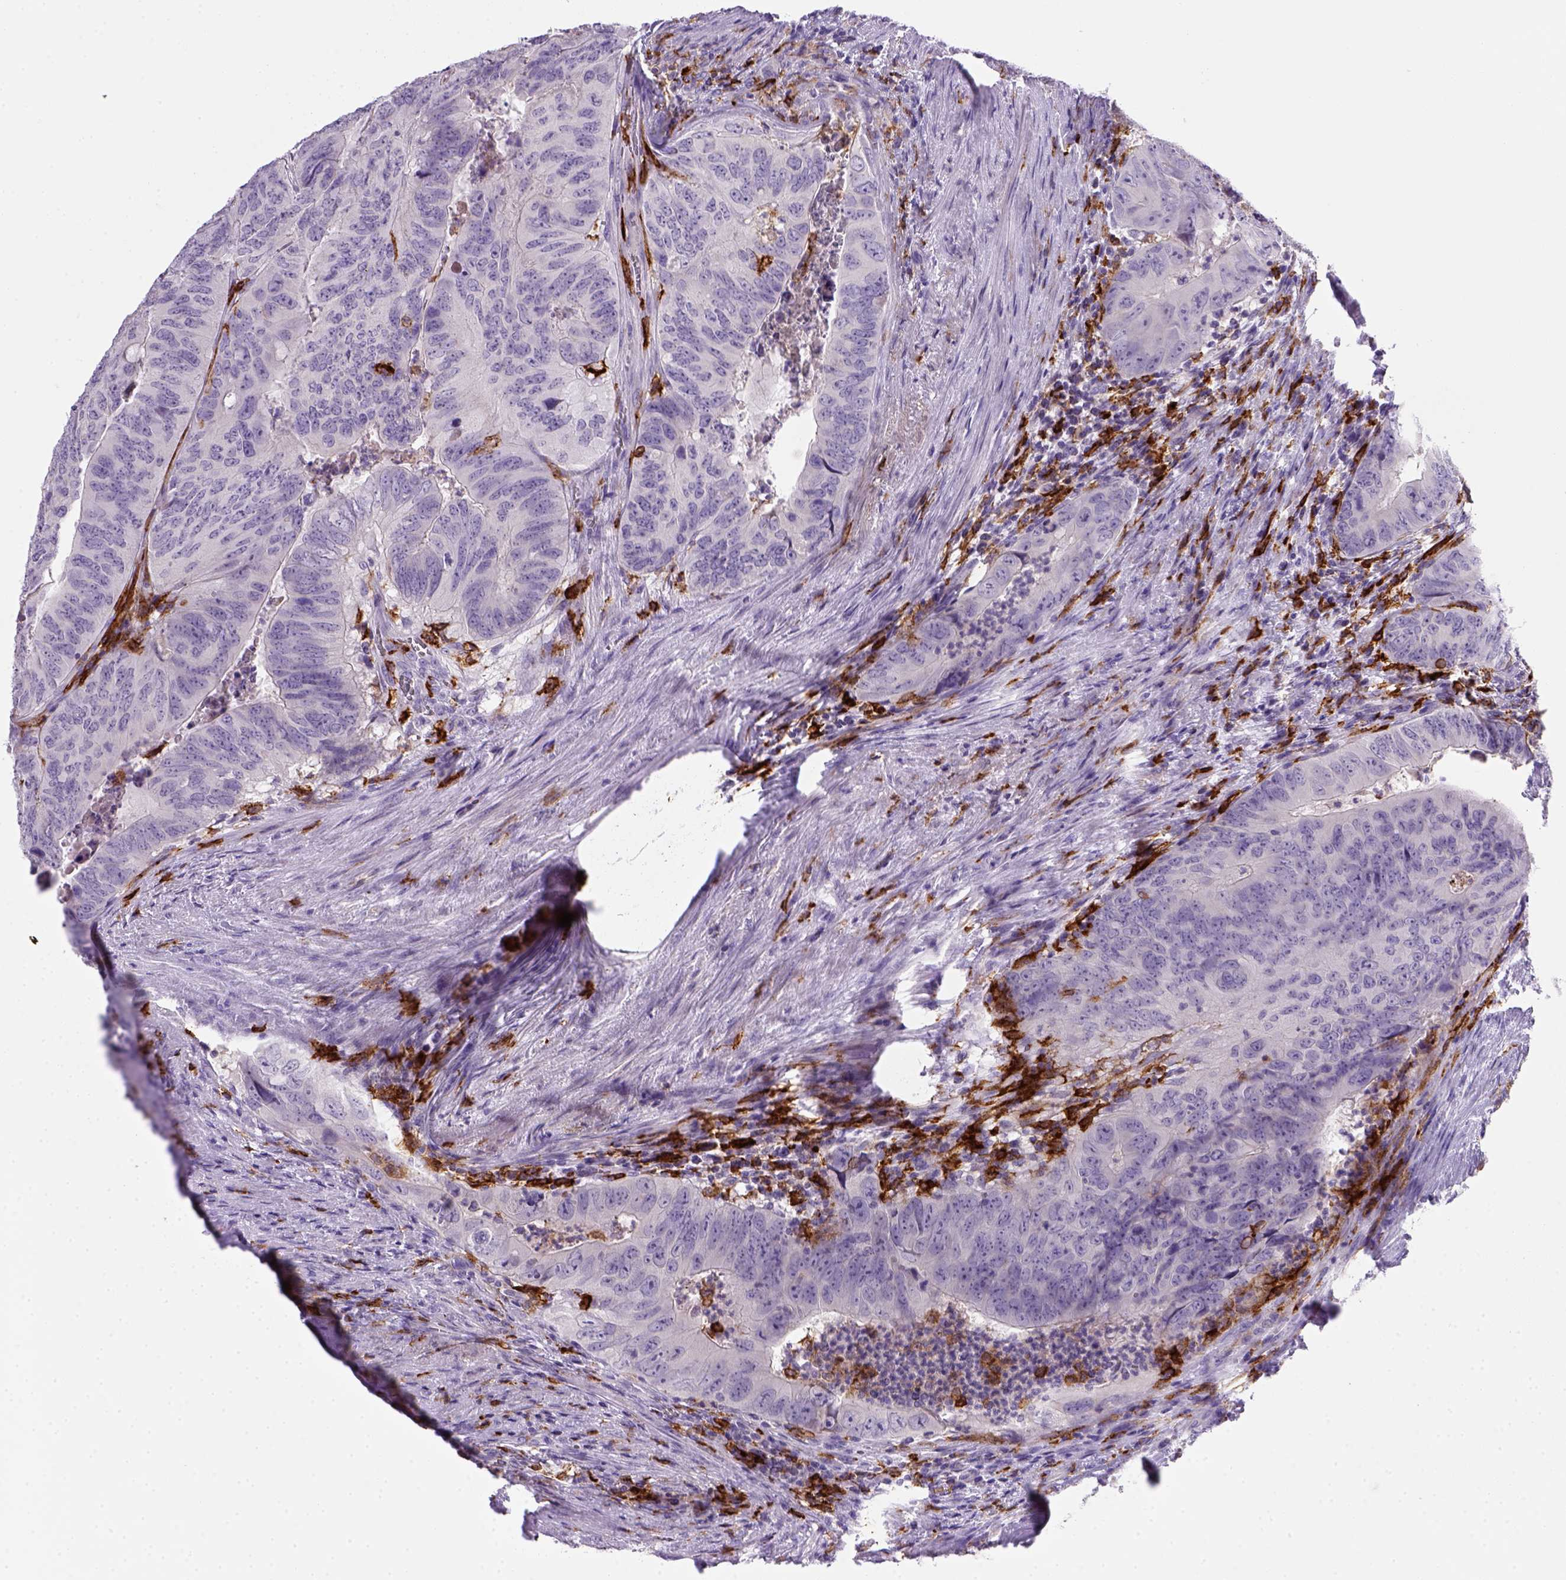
{"staining": {"intensity": "negative", "quantity": "none", "location": "none"}, "tissue": "colorectal cancer", "cell_type": "Tumor cells", "image_type": "cancer", "snomed": [{"axis": "morphology", "description": "Adenocarcinoma, NOS"}, {"axis": "topography", "description": "Colon"}], "caption": "Micrograph shows no significant protein staining in tumor cells of colorectal adenocarcinoma.", "gene": "CD14", "patient": {"sex": "male", "age": 79}}